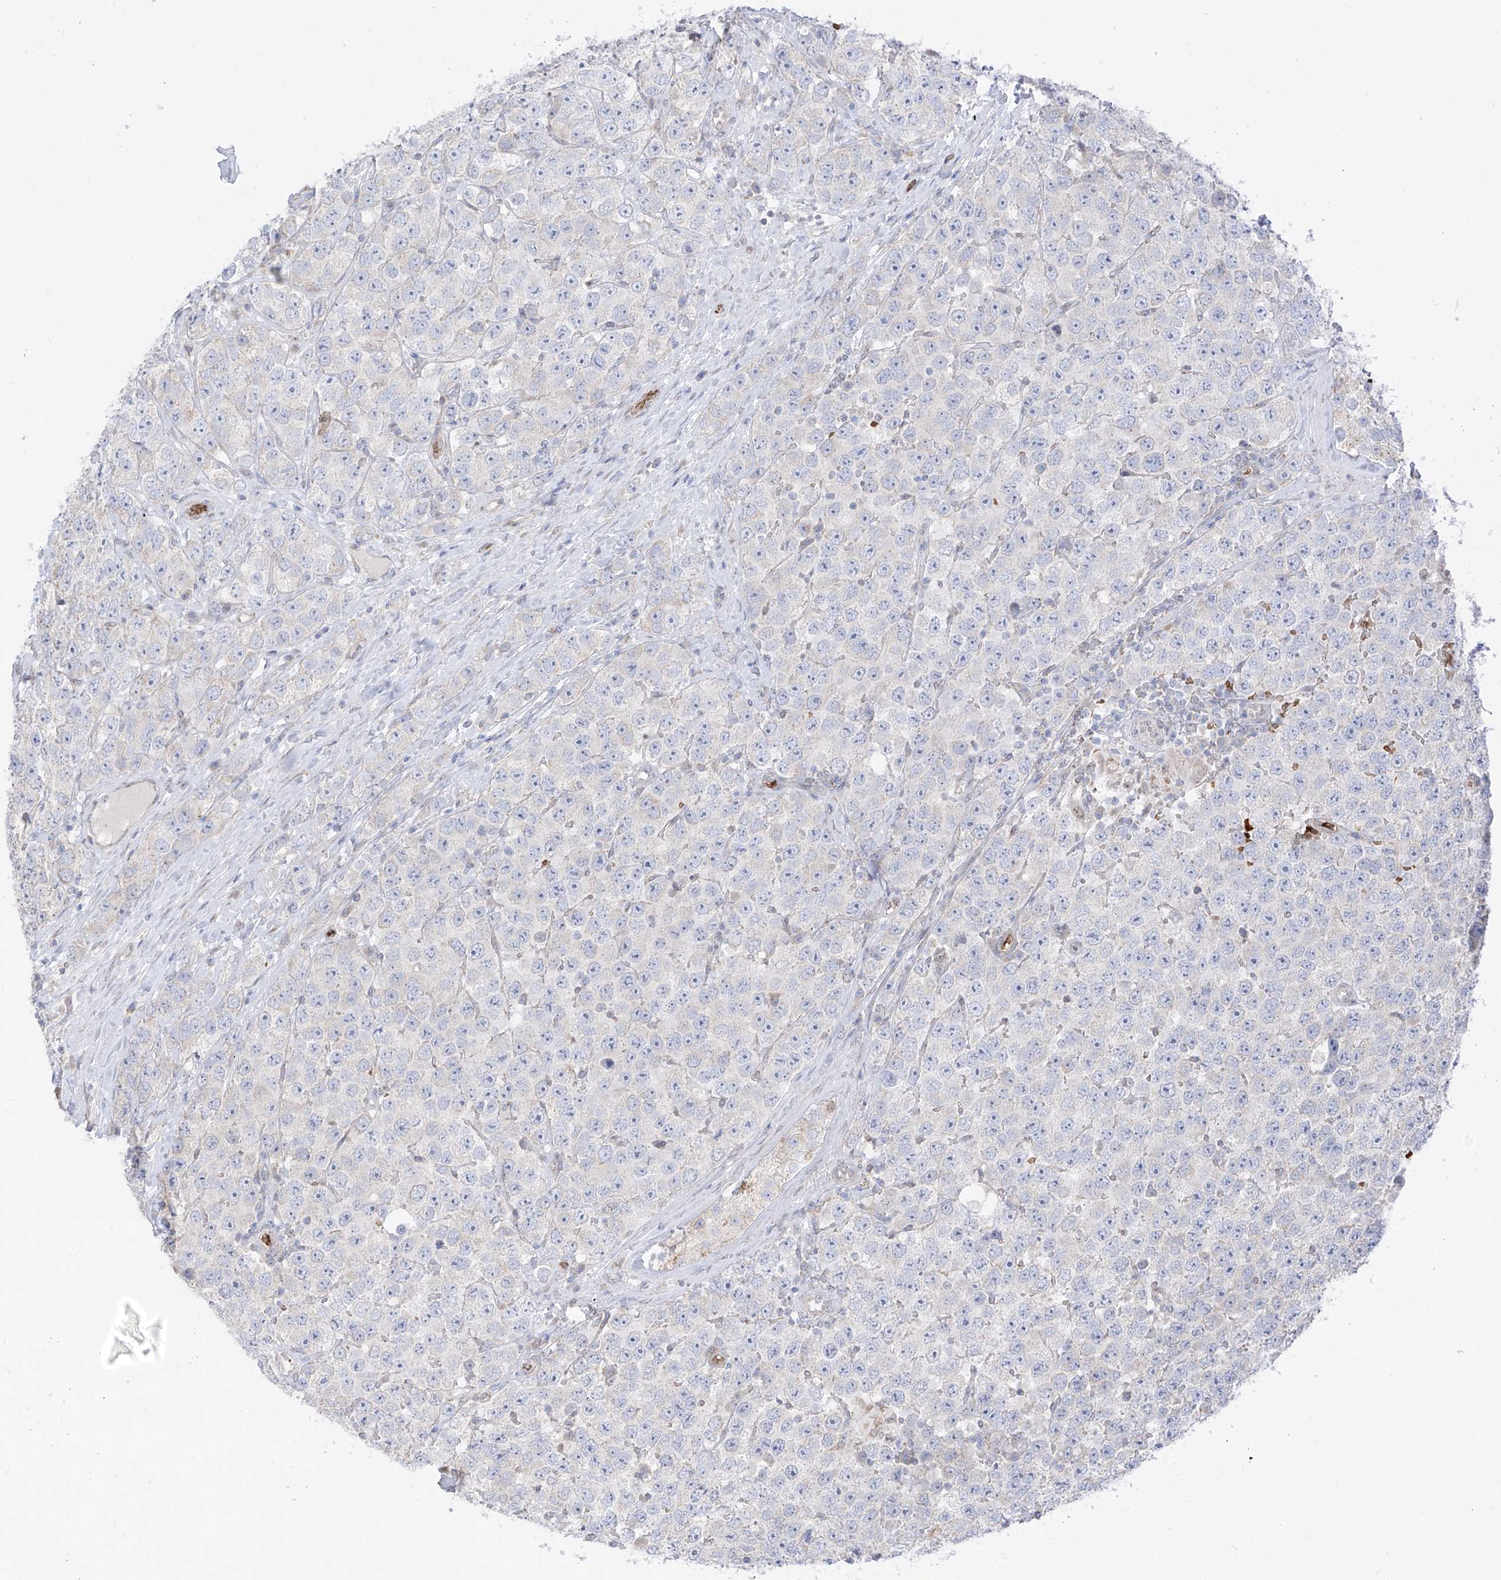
{"staining": {"intensity": "negative", "quantity": "none", "location": "none"}, "tissue": "testis cancer", "cell_type": "Tumor cells", "image_type": "cancer", "snomed": [{"axis": "morphology", "description": "Seminoma, NOS"}, {"axis": "topography", "description": "Testis"}], "caption": "DAB immunohistochemical staining of human testis cancer demonstrates no significant staining in tumor cells. (DAB IHC visualized using brightfield microscopy, high magnification).", "gene": "ARHGEF40", "patient": {"sex": "male", "age": 28}}